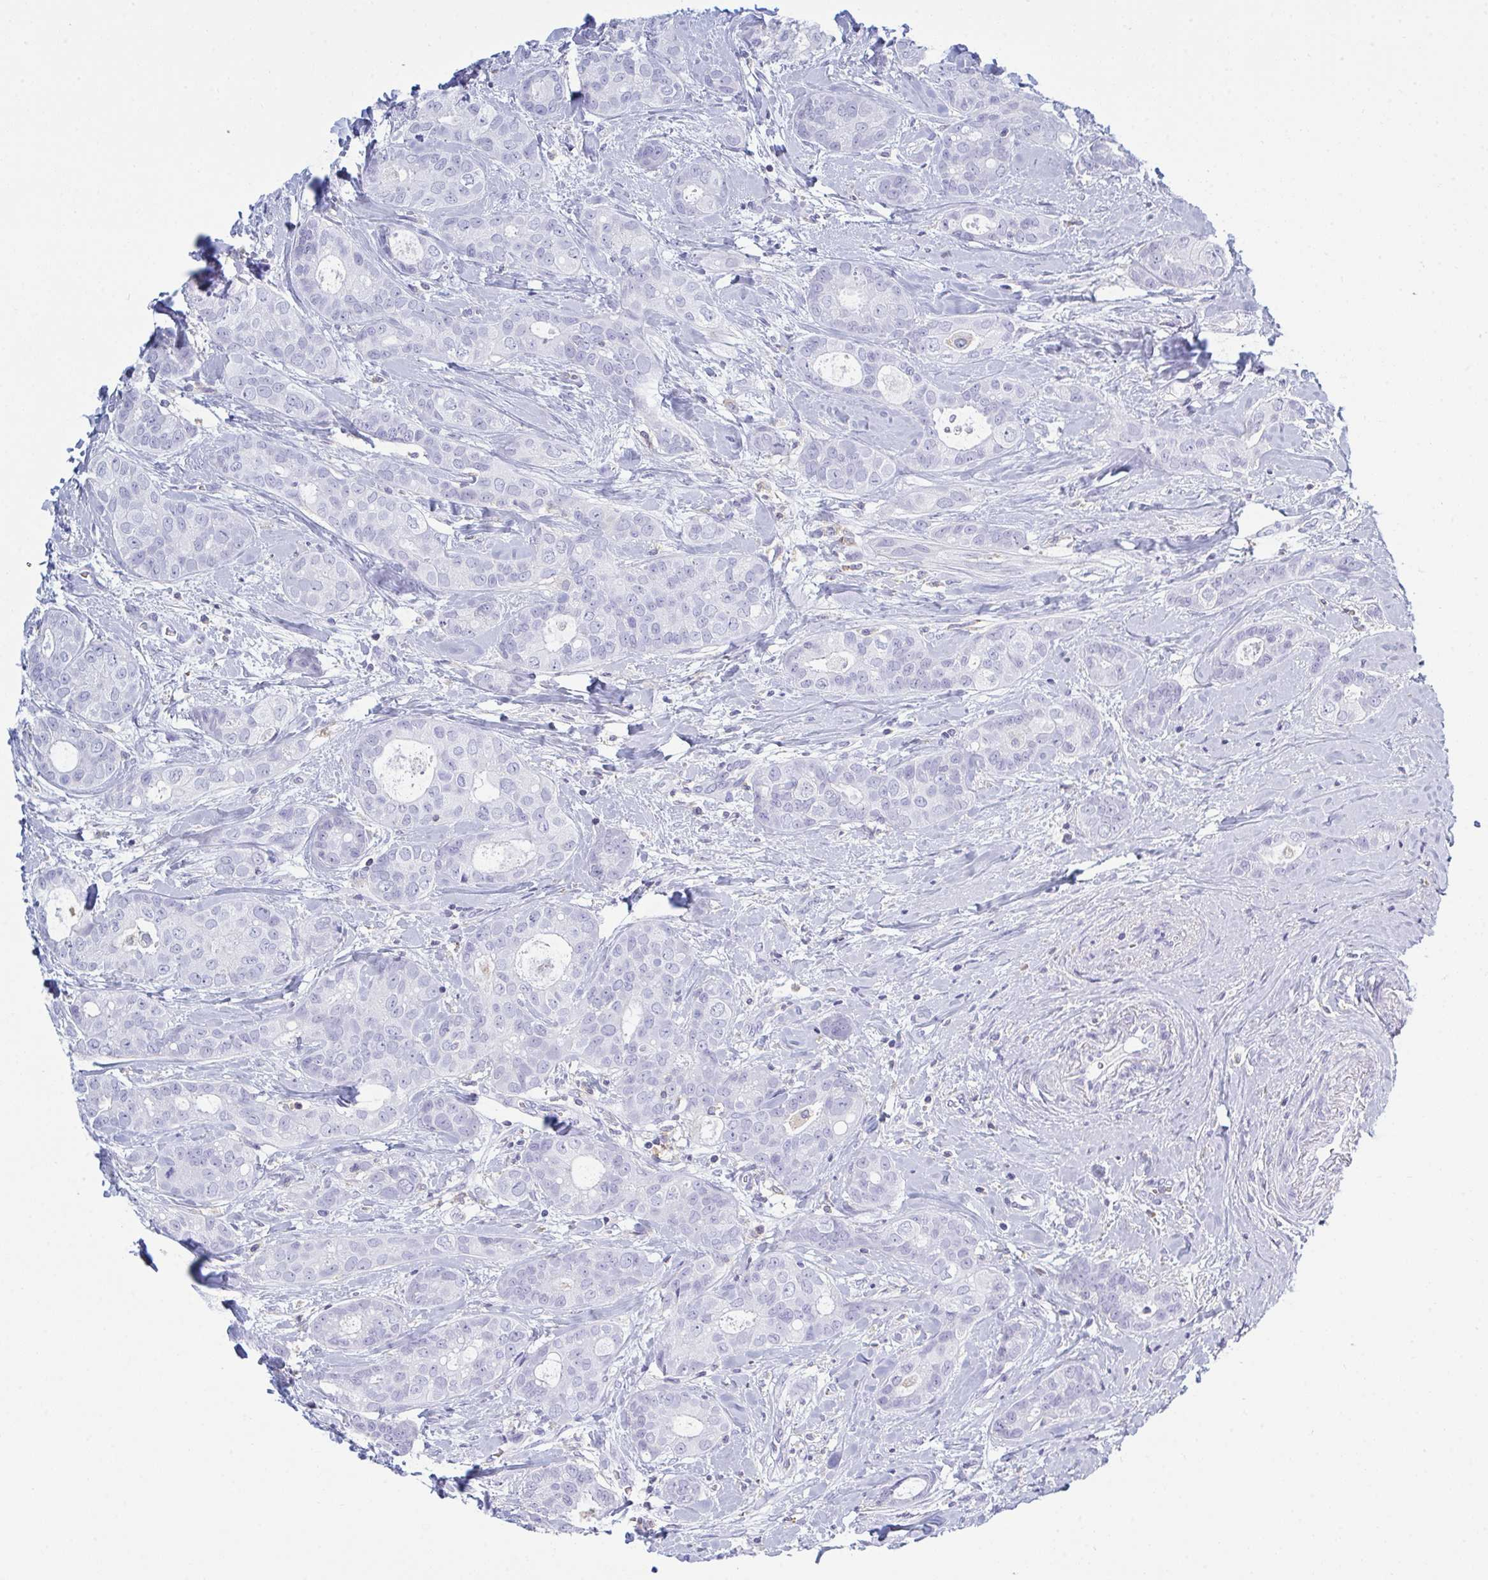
{"staining": {"intensity": "negative", "quantity": "none", "location": "none"}, "tissue": "breast cancer", "cell_type": "Tumor cells", "image_type": "cancer", "snomed": [{"axis": "morphology", "description": "Duct carcinoma"}, {"axis": "topography", "description": "Breast"}], "caption": "Tumor cells are negative for protein expression in human breast cancer. (DAB IHC visualized using brightfield microscopy, high magnification).", "gene": "MYO1F", "patient": {"sex": "female", "age": 45}}